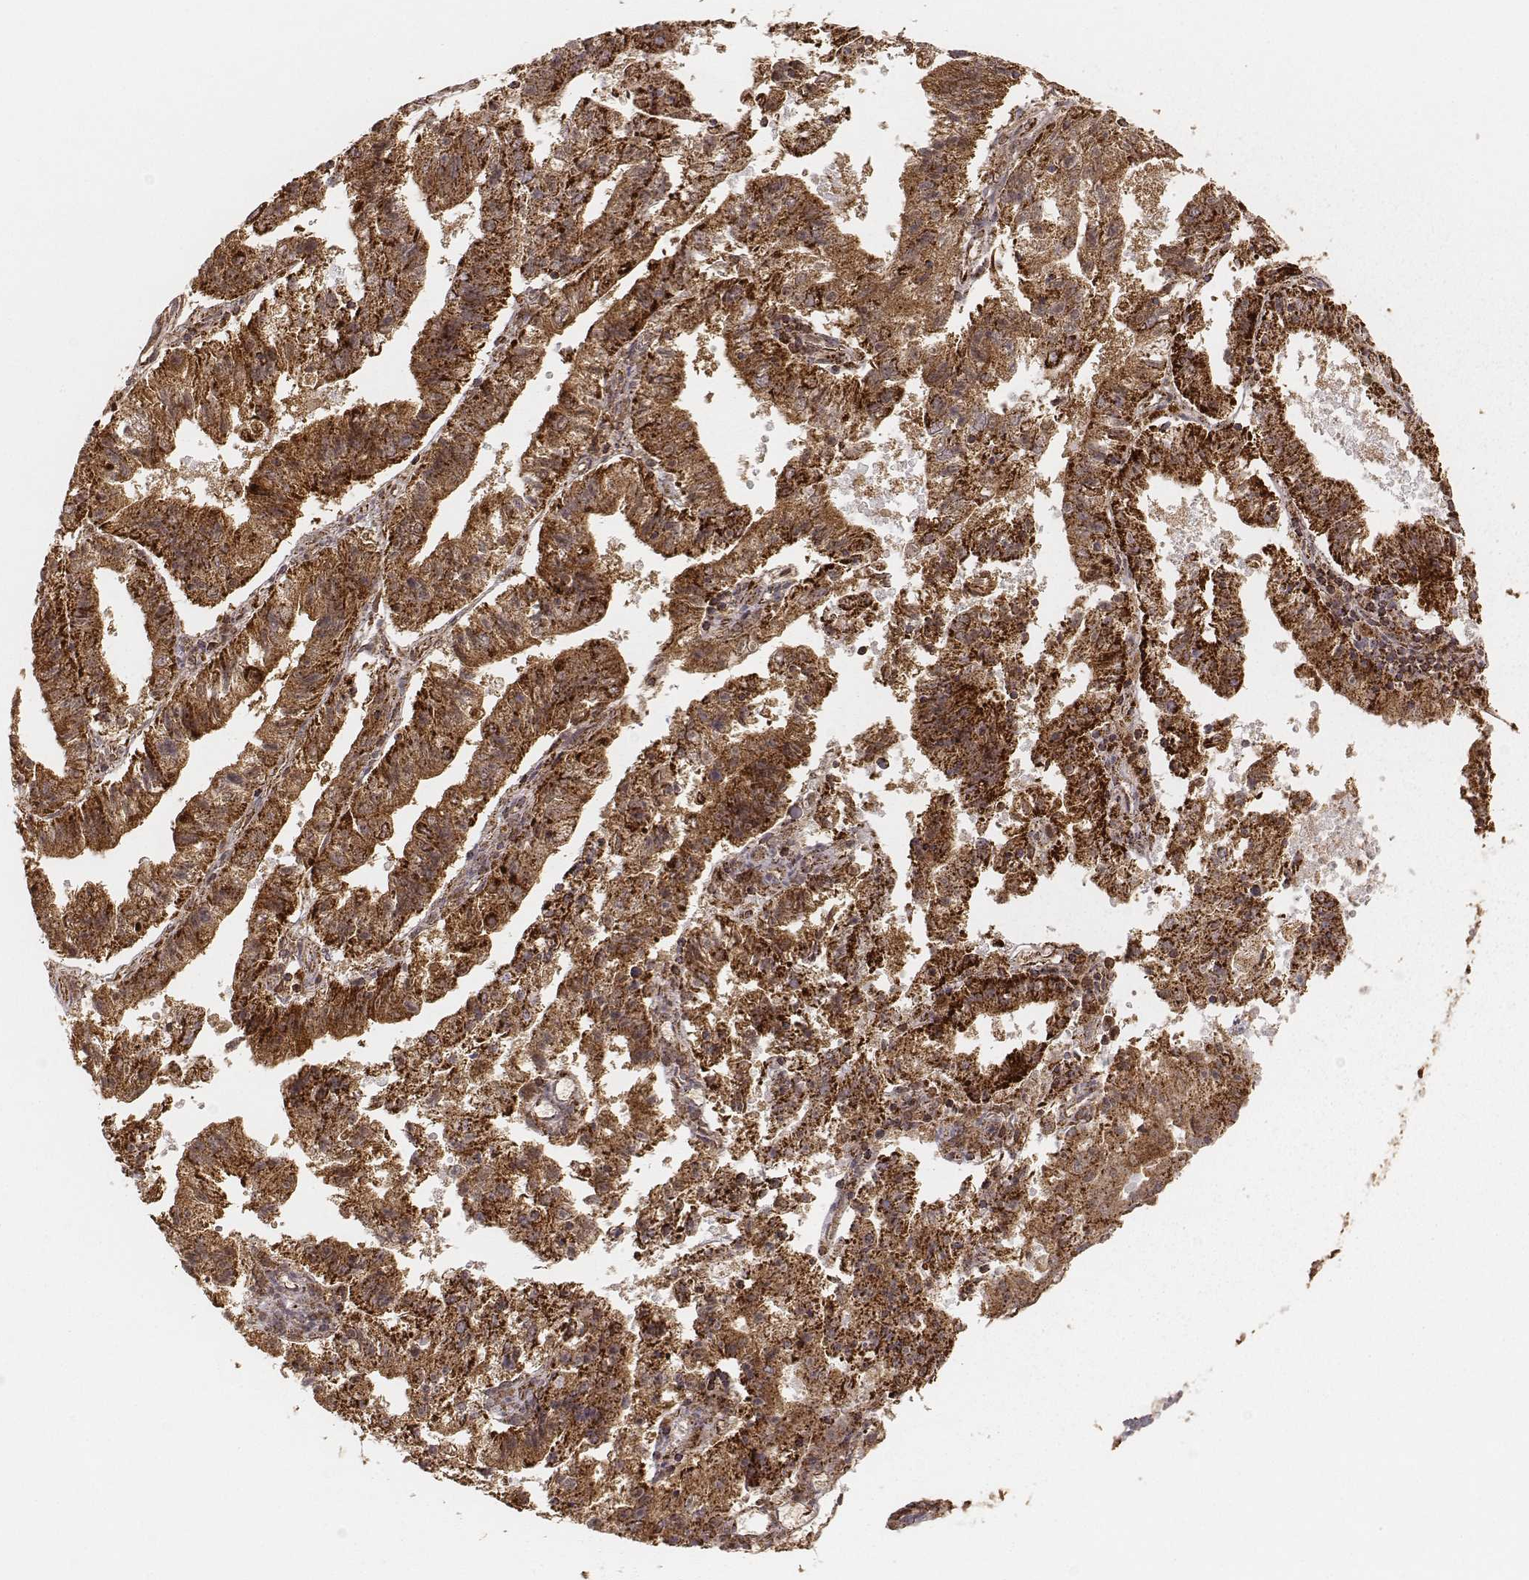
{"staining": {"intensity": "moderate", "quantity": ">75%", "location": "cytoplasmic/membranous"}, "tissue": "endometrial cancer", "cell_type": "Tumor cells", "image_type": "cancer", "snomed": [{"axis": "morphology", "description": "Adenocarcinoma, NOS"}, {"axis": "topography", "description": "Endometrium"}], "caption": "Immunohistochemical staining of endometrial cancer reveals medium levels of moderate cytoplasmic/membranous protein positivity in approximately >75% of tumor cells.", "gene": "CS", "patient": {"sex": "female", "age": 82}}